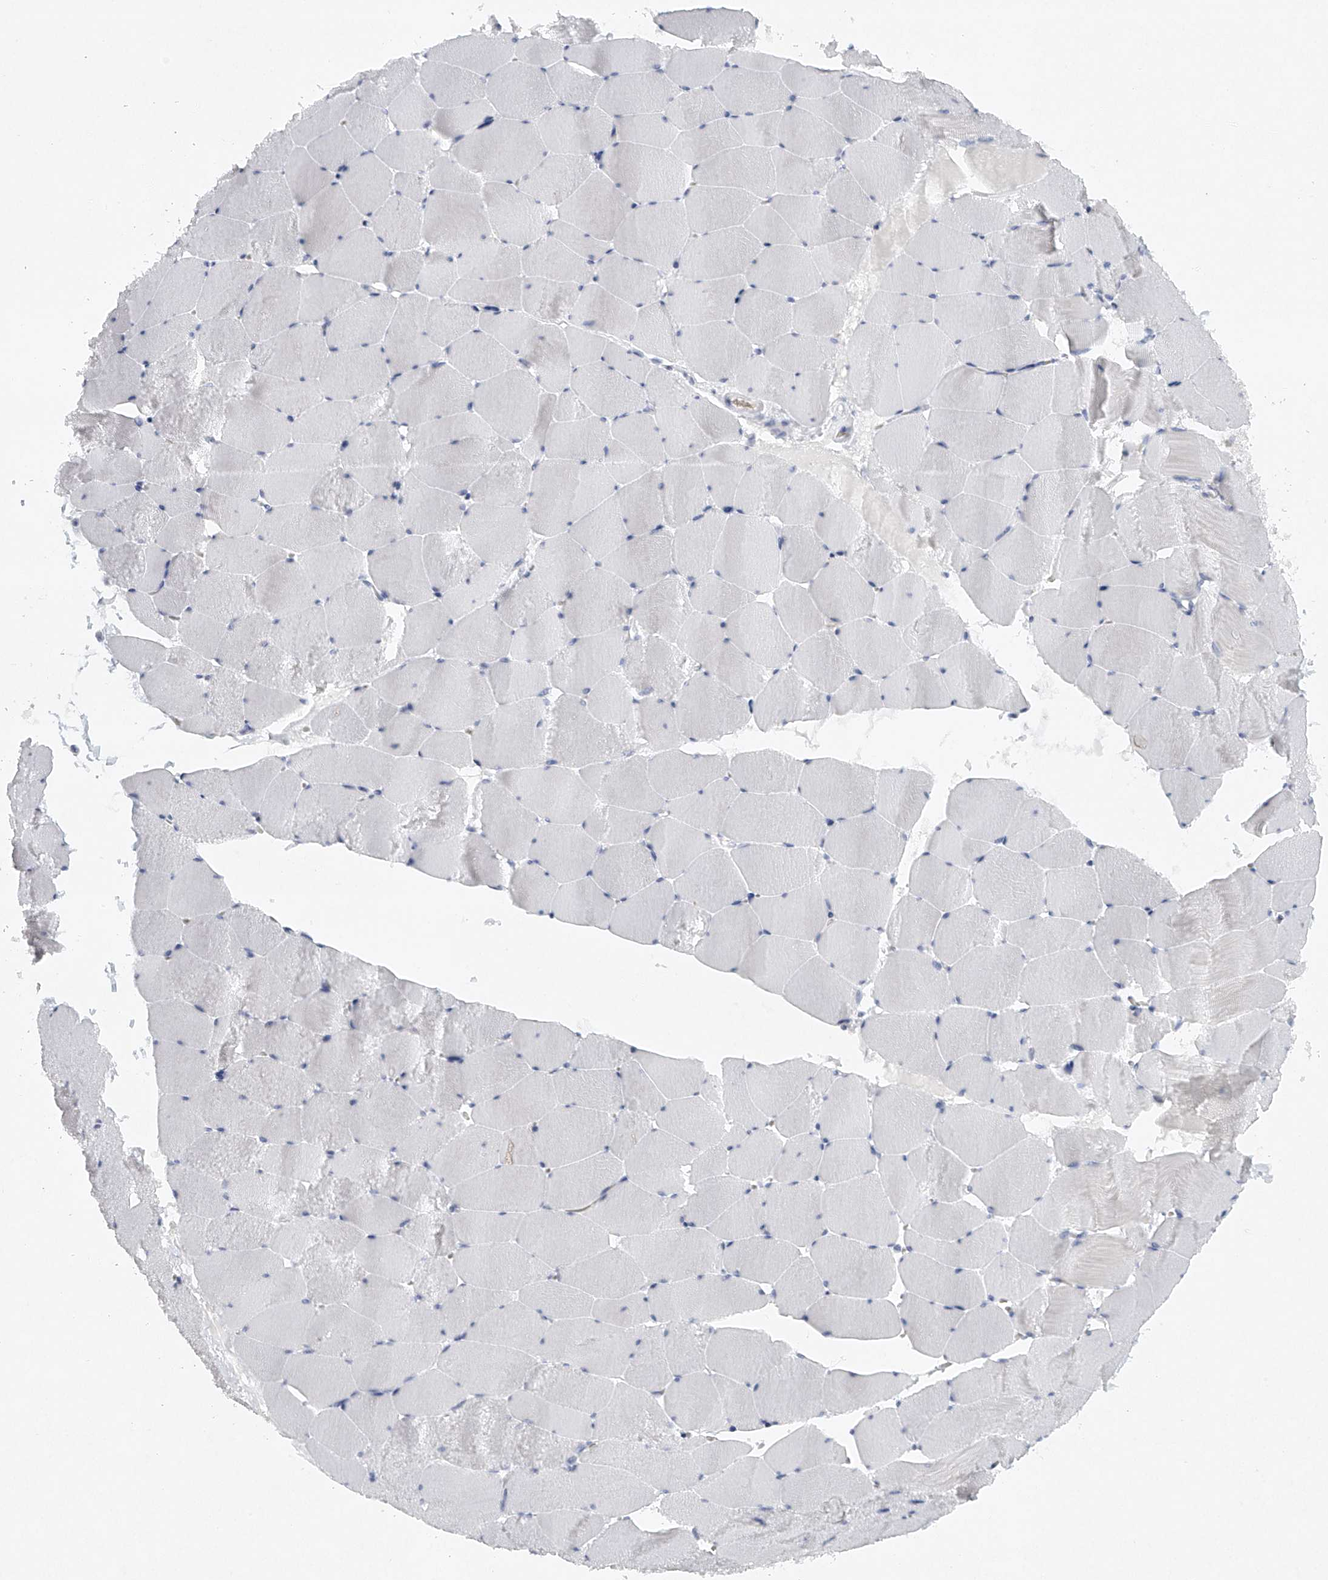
{"staining": {"intensity": "negative", "quantity": "none", "location": "none"}, "tissue": "skeletal muscle", "cell_type": "Myocytes", "image_type": "normal", "snomed": [{"axis": "morphology", "description": "Normal tissue, NOS"}, {"axis": "topography", "description": "Skeletal muscle"}], "caption": "Immunohistochemistry (IHC) histopathology image of unremarkable skeletal muscle: human skeletal muscle stained with DAB shows no significant protein staining in myocytes. The staining was performed using DAB (3,3'-diaminobenzidine) to visualize the protein expression in brown, while the nuclei were stained in blue with hematoxylin (Magnification: 20x).", "gene": "FAT2", "patient": {"sex": "male", "age": 62}}